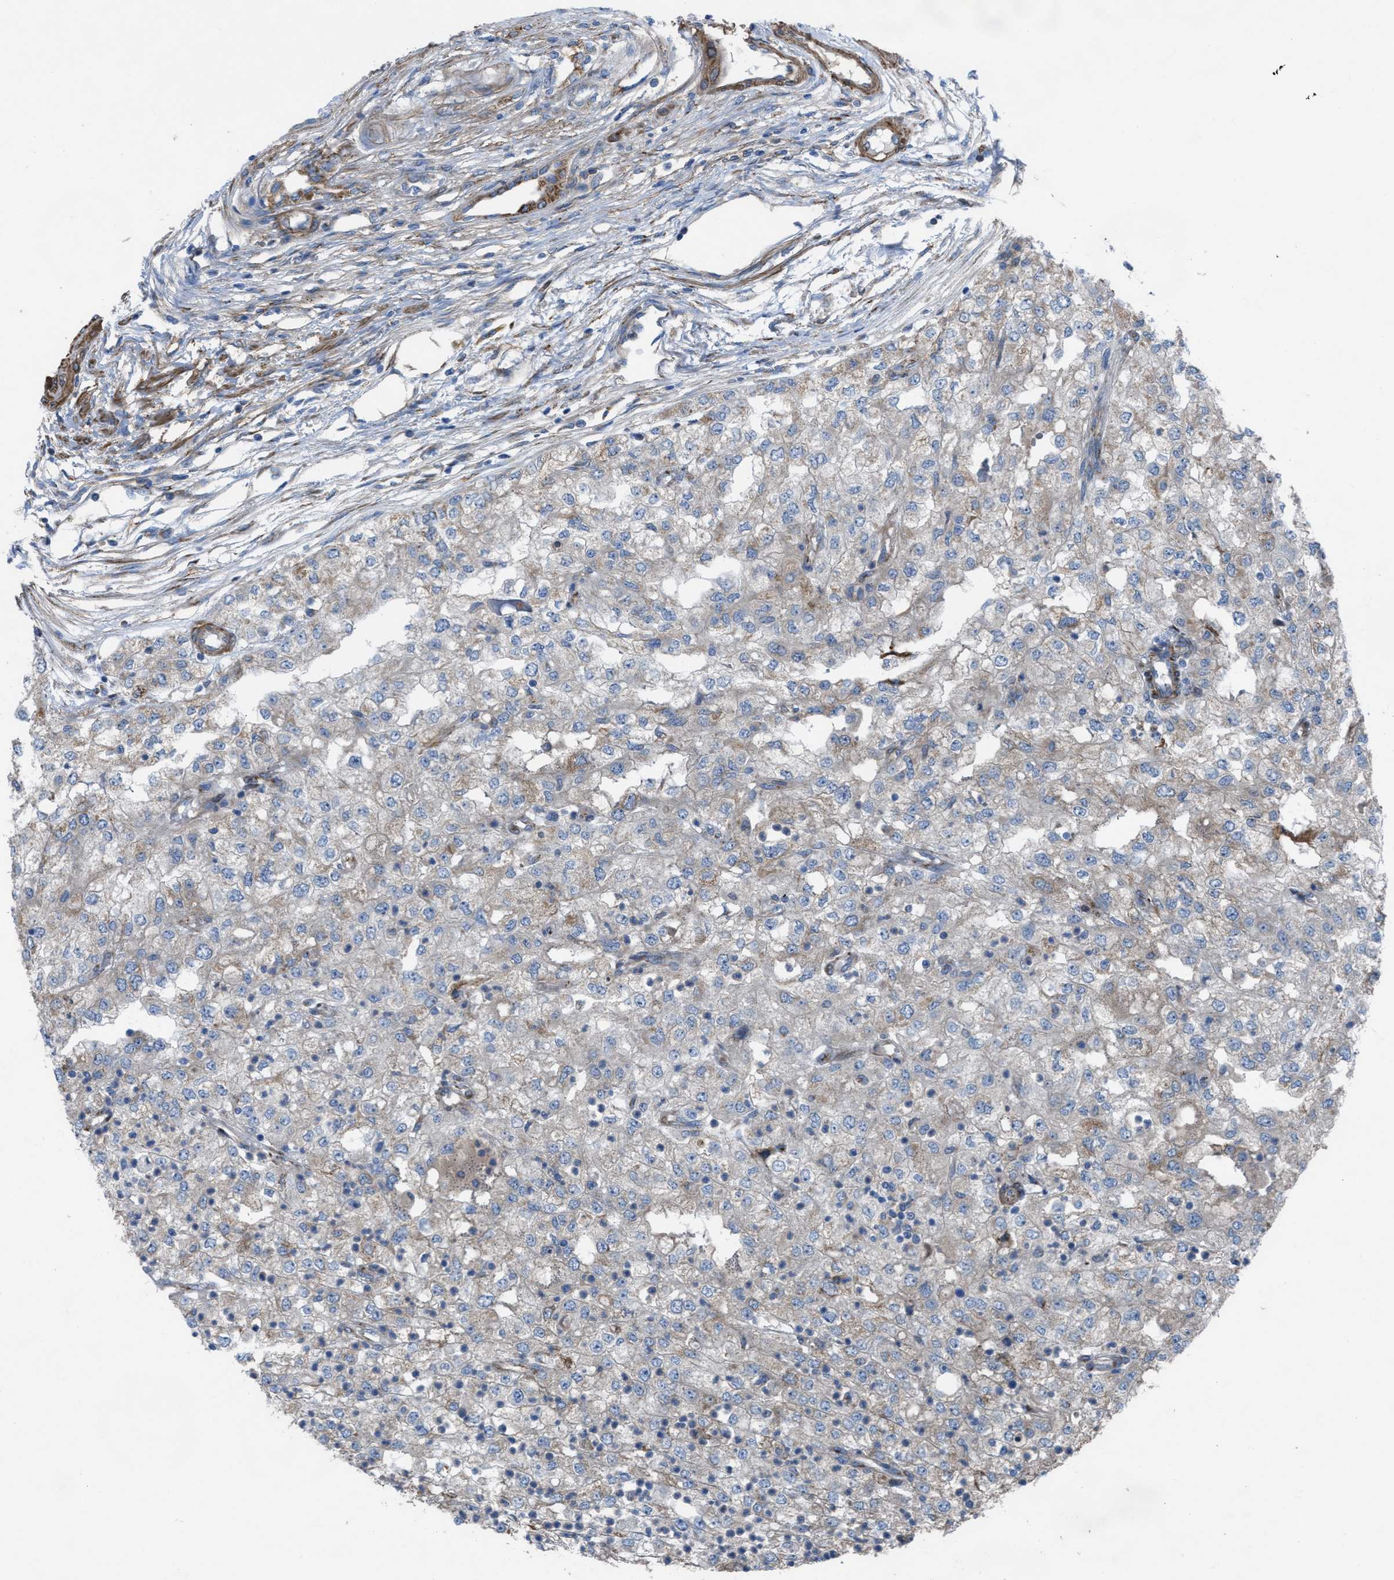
{"staining": {"intensity": "weak", "quantity": "<25%", "location": "cytoplasmic/membranous"}, "tissue": "renal cancer", "cell_type": "Tumor cells", "image_type": "cancer", "snomed": [{"axis": "morphology", "description": "Adenocarcinoma, NOS"}, {"axis": "topography", "description": "Kidney"}], "caption": "There is no significant positivity in tumor cells of renal cancer.", "gene": "SLC6A9", "patient": {"sex": "female", "age": 60}}